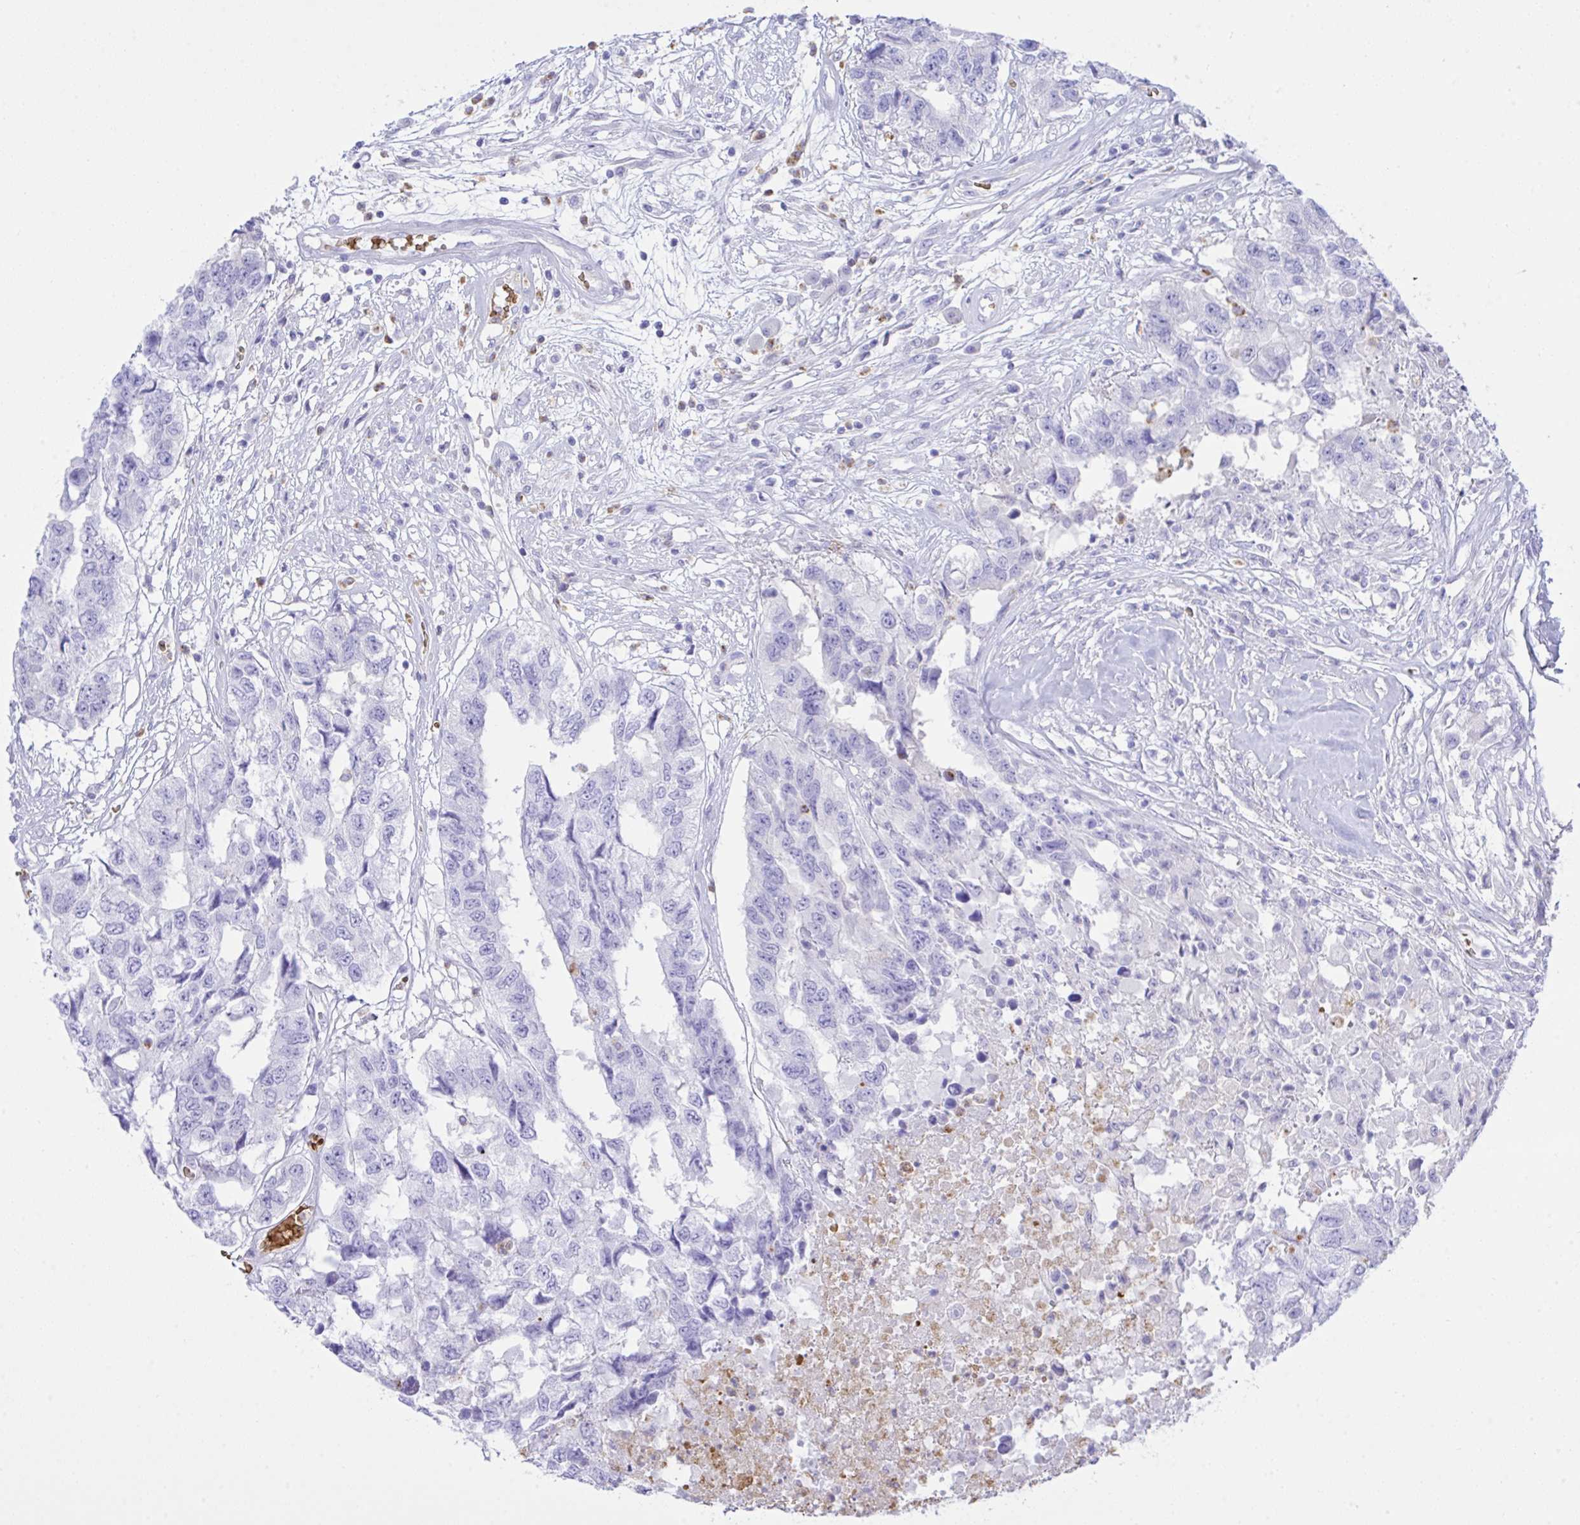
{"staining": {"intensity": "negative", "quantity": "none", "location": "none"}, "tissue": "testis cancer", "cell_type": "Tumor cells", "image_type": "cancer", "snomed": [{"axis": "morphology", "description": "Carcinoma, Embryonal, NOS"}, {"axis": "topography", "description": "Testis"}], "caption": "IHC image of human embryonal carcinoma (testis) stained for a protein (brown), which reveals no staining in tumor cells.", "gene": "ZNF221", "patient": {"sex": "male", "age": 83}}